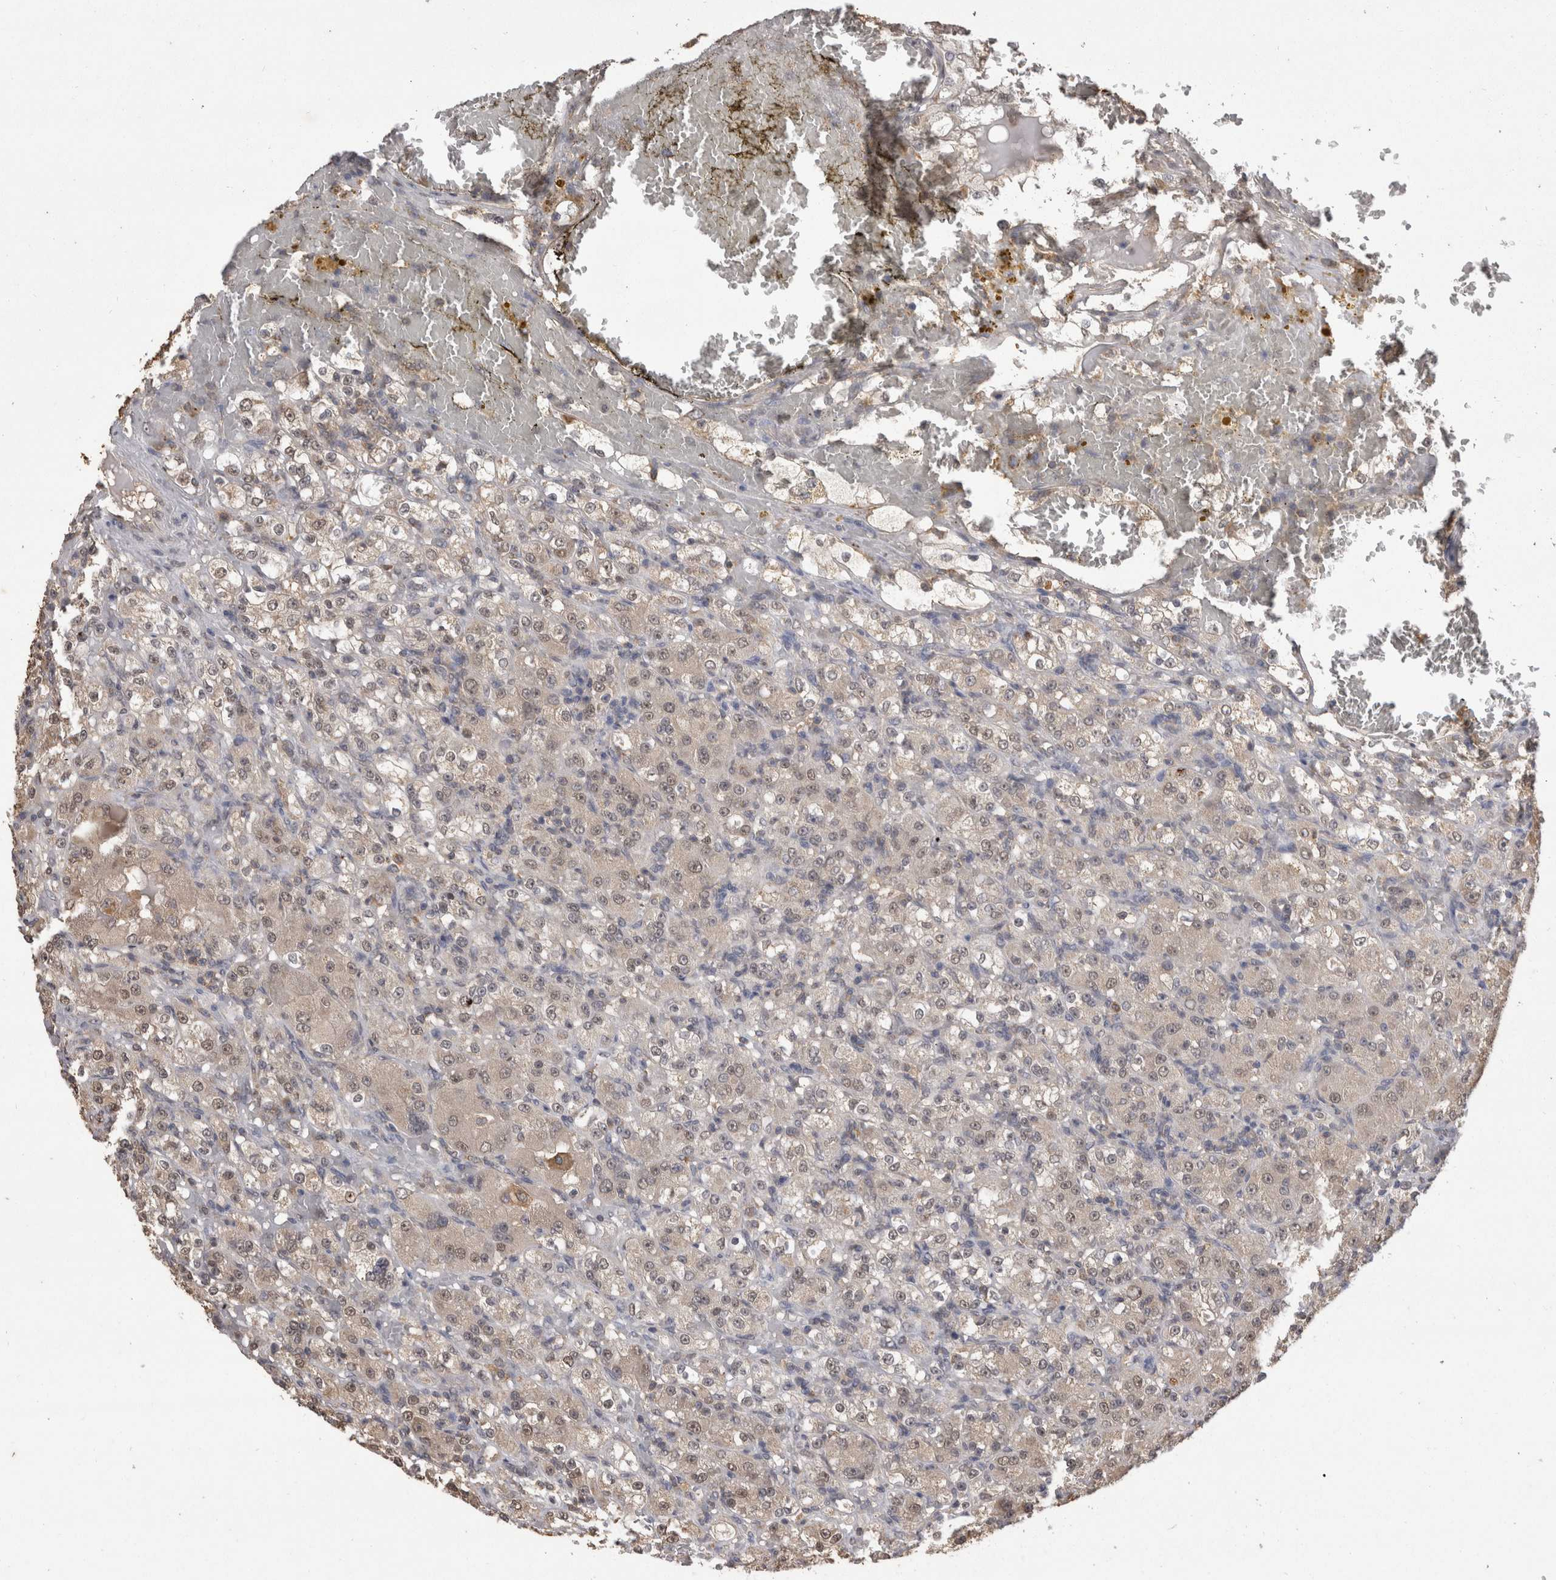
{"staining": {"intensity": "weak", "quantity": "25%-75%", "location": "cytoplasmic/membranous,nuclear"}, "tissue": "renal cancer", "cell_type": "Tumor cells", "image_type": "cancer", "snomed": [{"axis": "morphology", "description": "Normal tissue, NOS"}, {"axis": "morphology", "description": "Adenocarcinoma, NOS"}, {"axis": "topography", "description": "Kidney"}], "caption": "The histopathology image demonstrates immunohistochemical staining of renal cancer. There is weak cytoplasmic/membranous and nuclear staining is seen in about 25%-75% of tumor cells.", "gene": "PREP", "patient": {"sex": "male", "age": 61}}